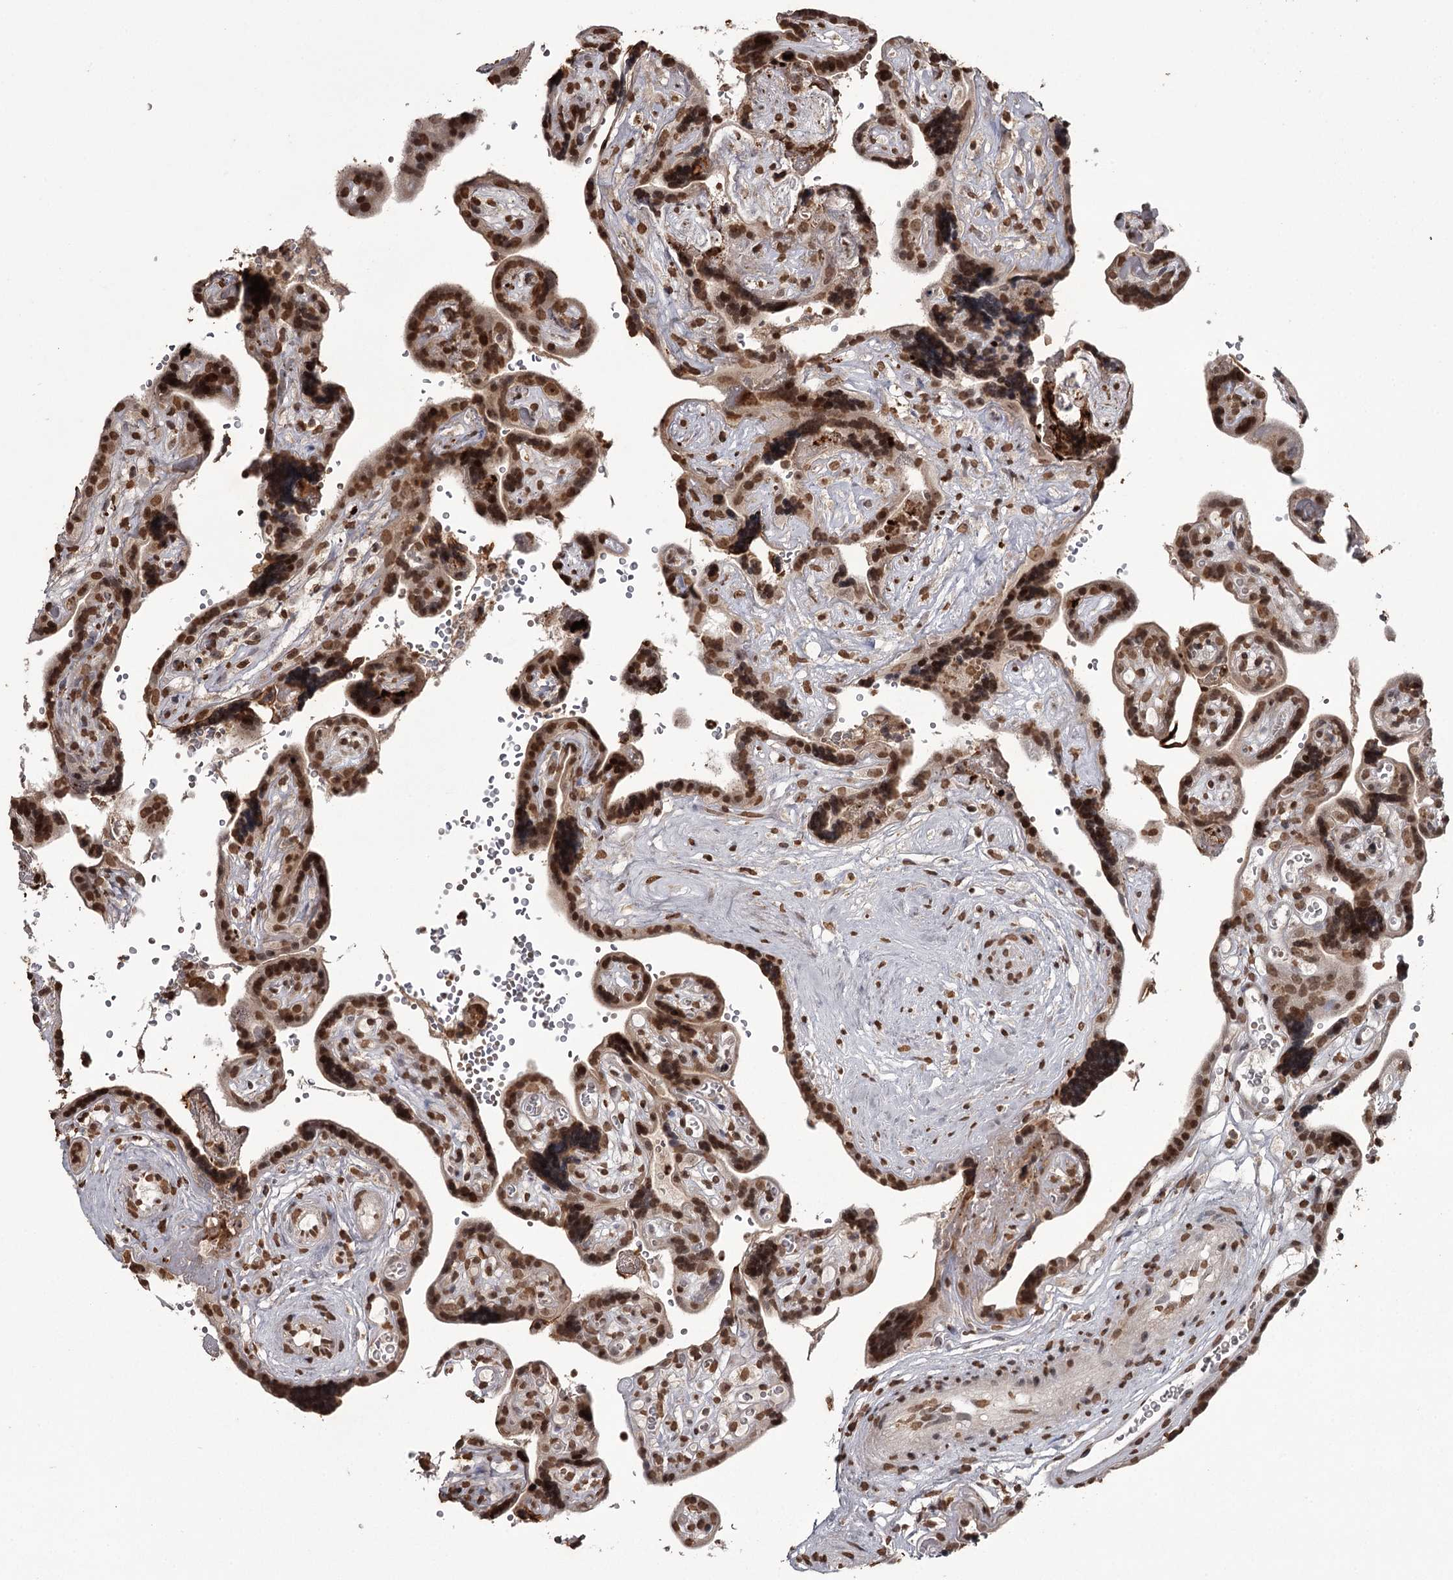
{"staining": {"intensity": "strong", "quantity": ">75%", "location": "cytoplasmic/membranous,nuclear"}, "tissue": "placenta", "cell_type": "Decidual cells", "image_type": "normal", "snomed": [{"axis": "morphology", "description": "Normal tissue, NOS"}, {"axis": "topography", "description": "Placenta"}], "caption": "A micrograph of placenta stained for a protein demonstrates strong cytoplasmic/membranous,nuclear brown staining in decidual cells. (DAB (3,3'-diaminobenzidine) = brown stain, brightfield microscopy at high magnification).", "gene": "THYN1", "patient": {"sex": "female", "age": 30}}